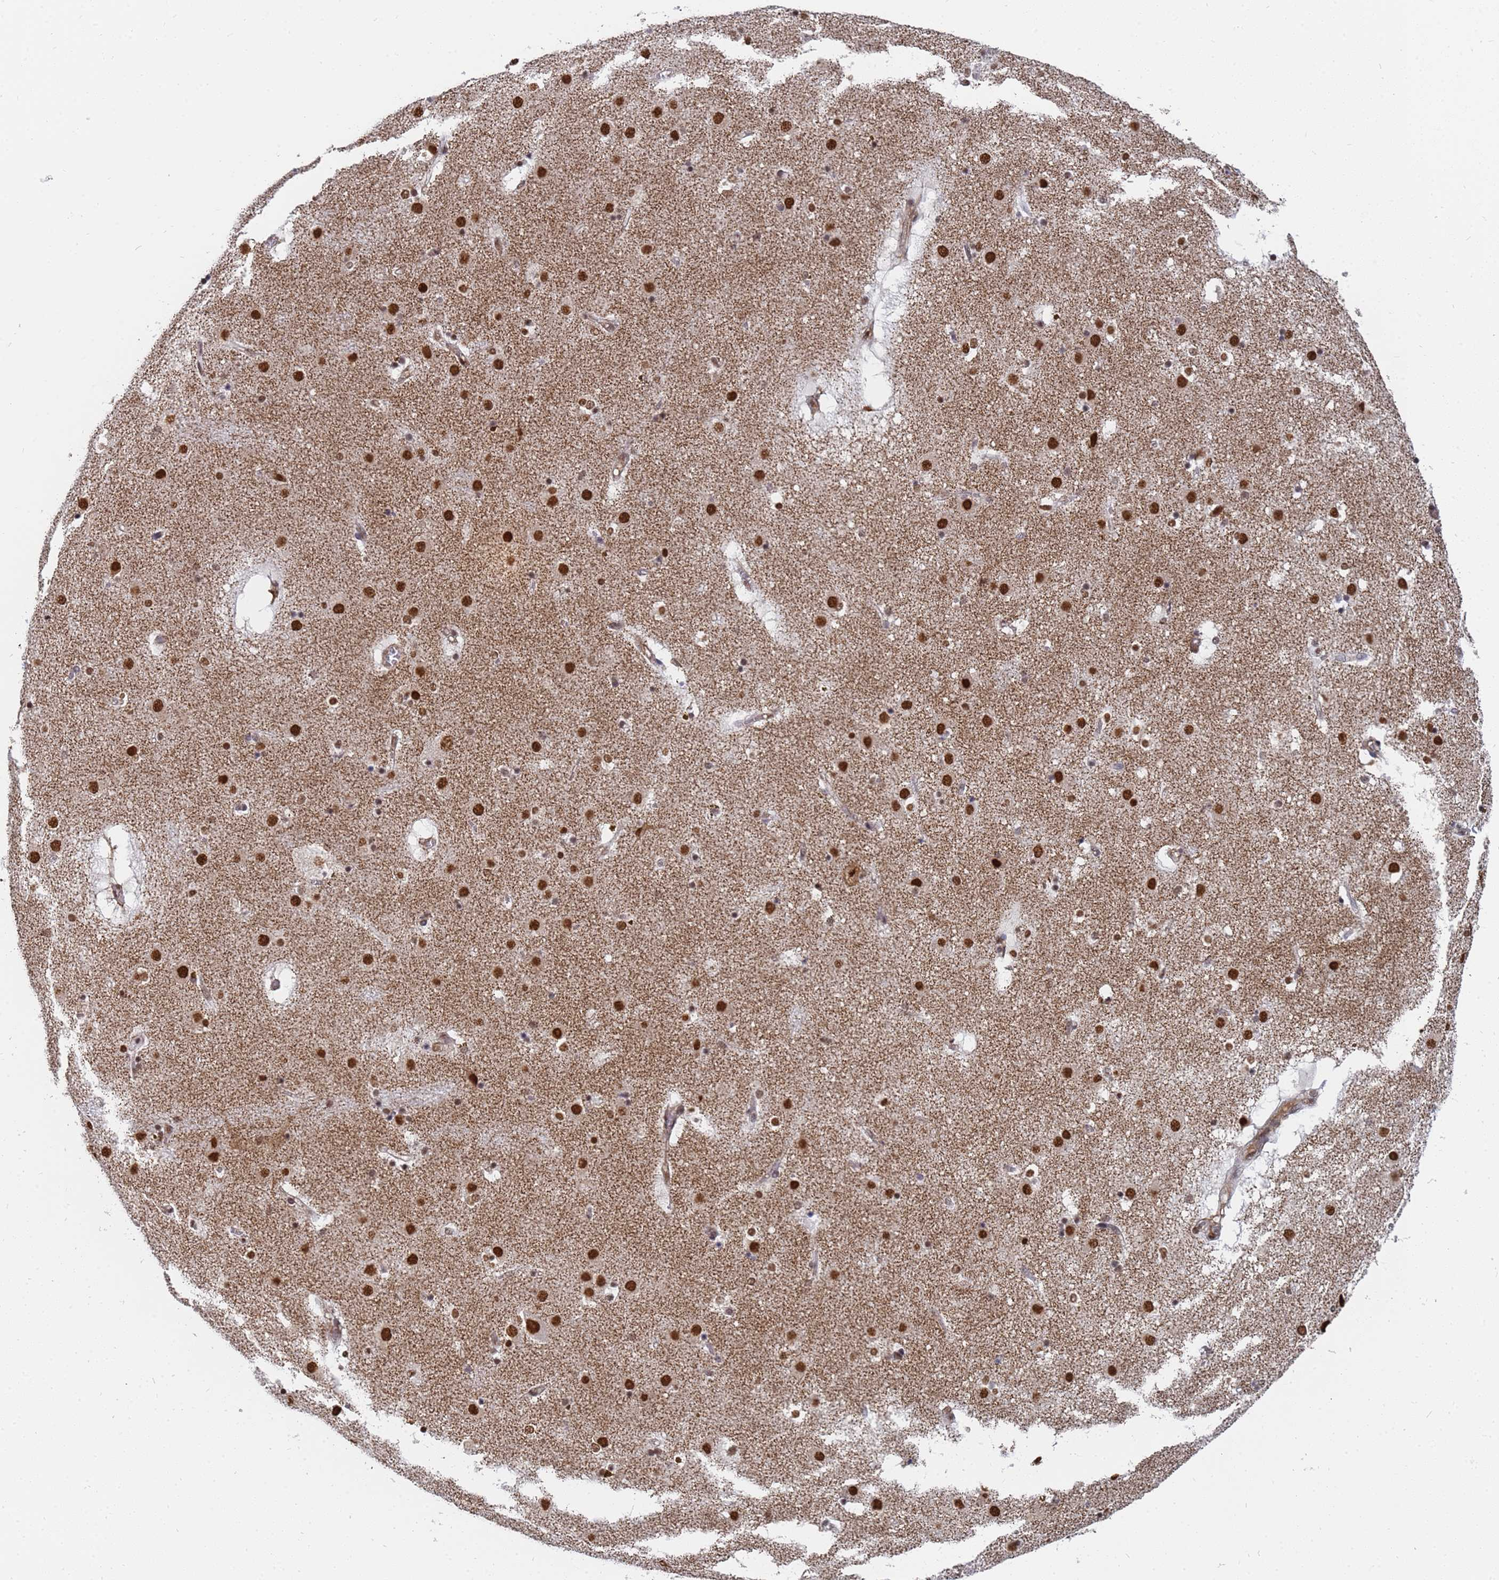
{"staining": {"intensity": "strong", "quantity": ">75%", "location": "nuclear"}, "tissue": "caudate", "cell_type": "Glial cells", "image_type": "normal", "snomed": [{"axis": "morphology", "description": "Normal tissue, NOS"}, {"axis": "topography", "description": "Lateral ventricle wall"}], "caption": "Glial cells reveal high levels of strong nuclear staining in about >75% of cells in benign human caudate.", "gene": "RAVER2", "patient": {"sex": "male", "age": 70}}